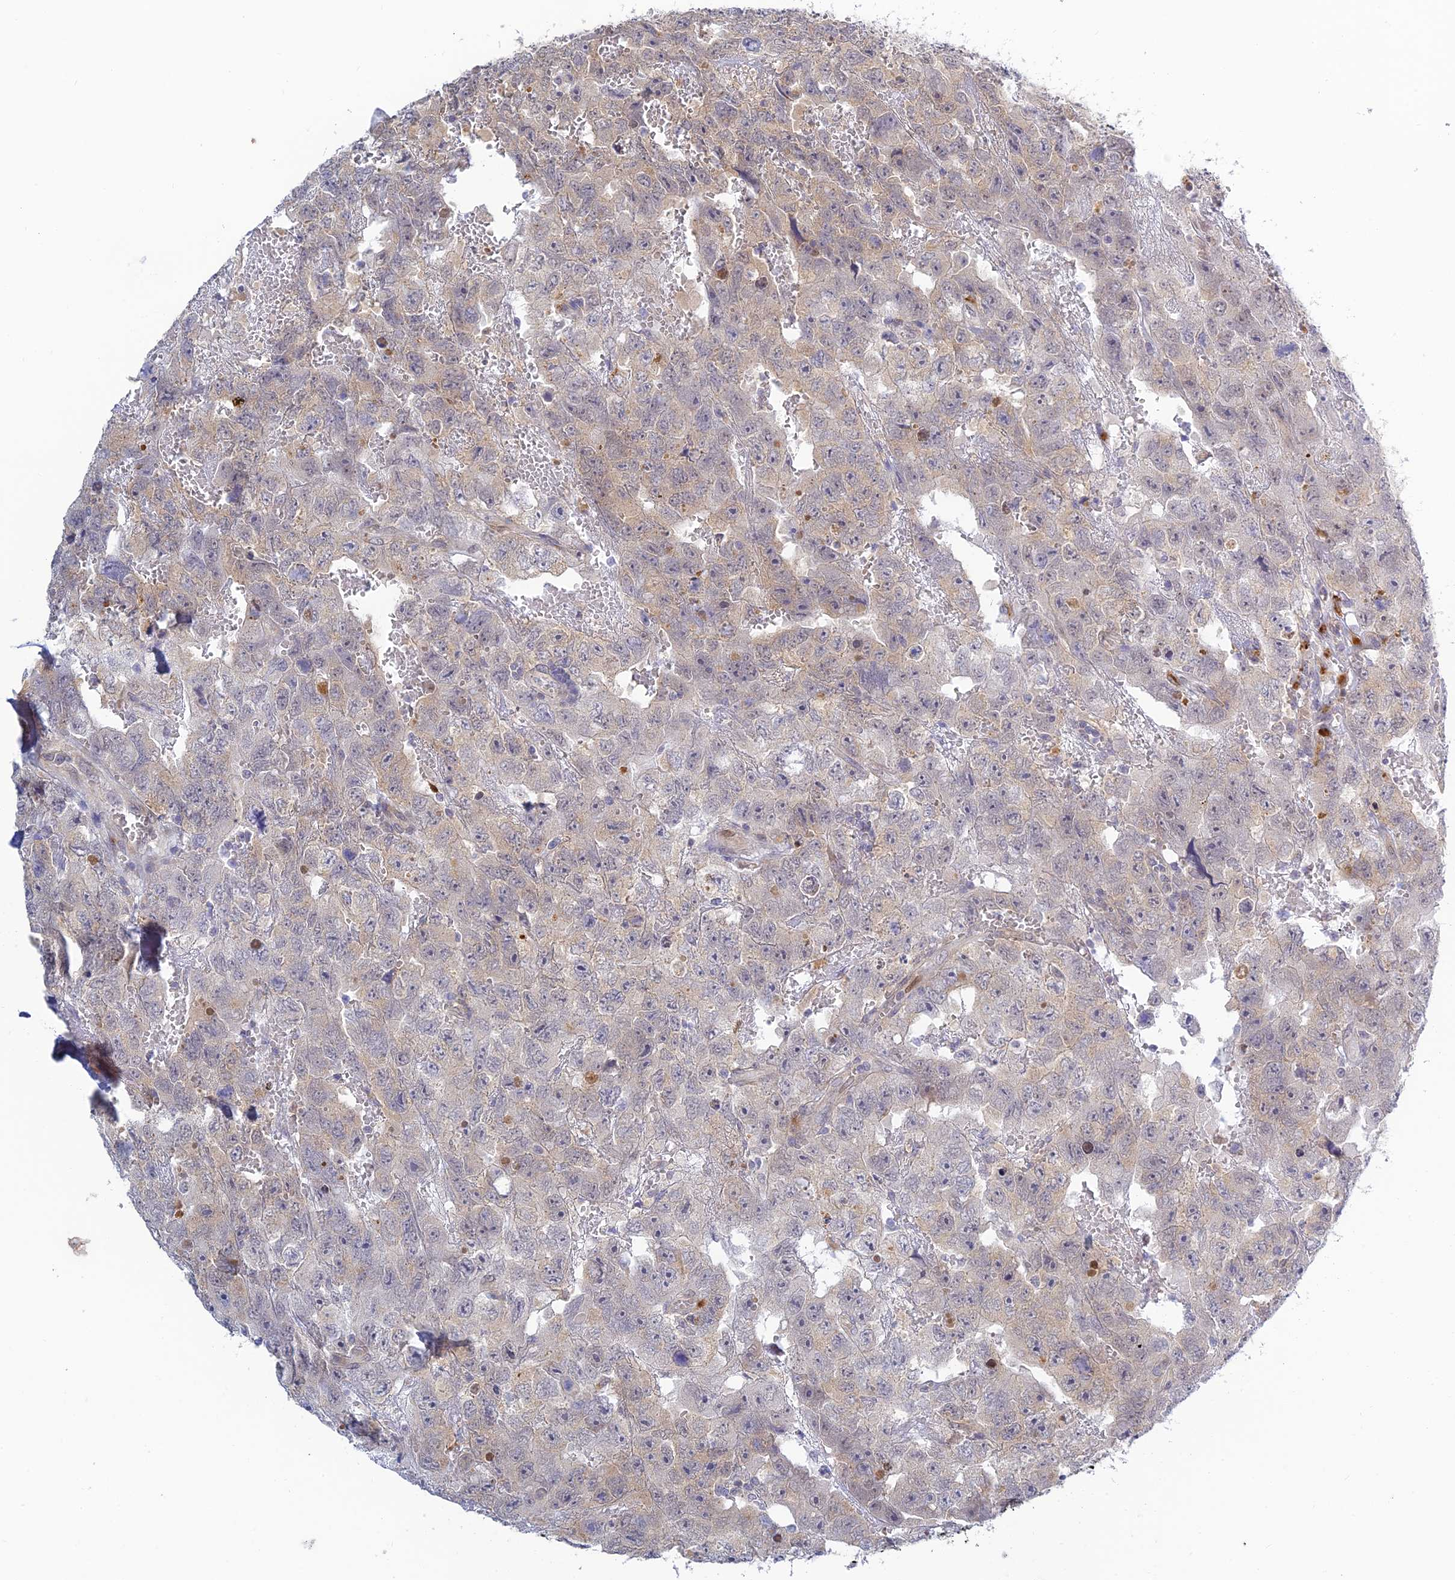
{"staining": {"intensity": "weak", "quantity": "<25%", "location": "nuclear"}, "tissue": "testis cancer", "cell_type": "Tumor cells", "image_type": "cancer", "snomed": [{"axis": "morphology", "description": "Carcinoma, Embryonal, NOS"}, {"axis": "topography", "description": "Testis"}], "caption": "Immunohistochemistry histopathology image of neoplastic tissue: human testis embryonal carcinoma stained with DAB displays no significant protein positivity in tumor cells.", "gene": "SKIC8", "patient": {"sex": "male", "age": 45}}